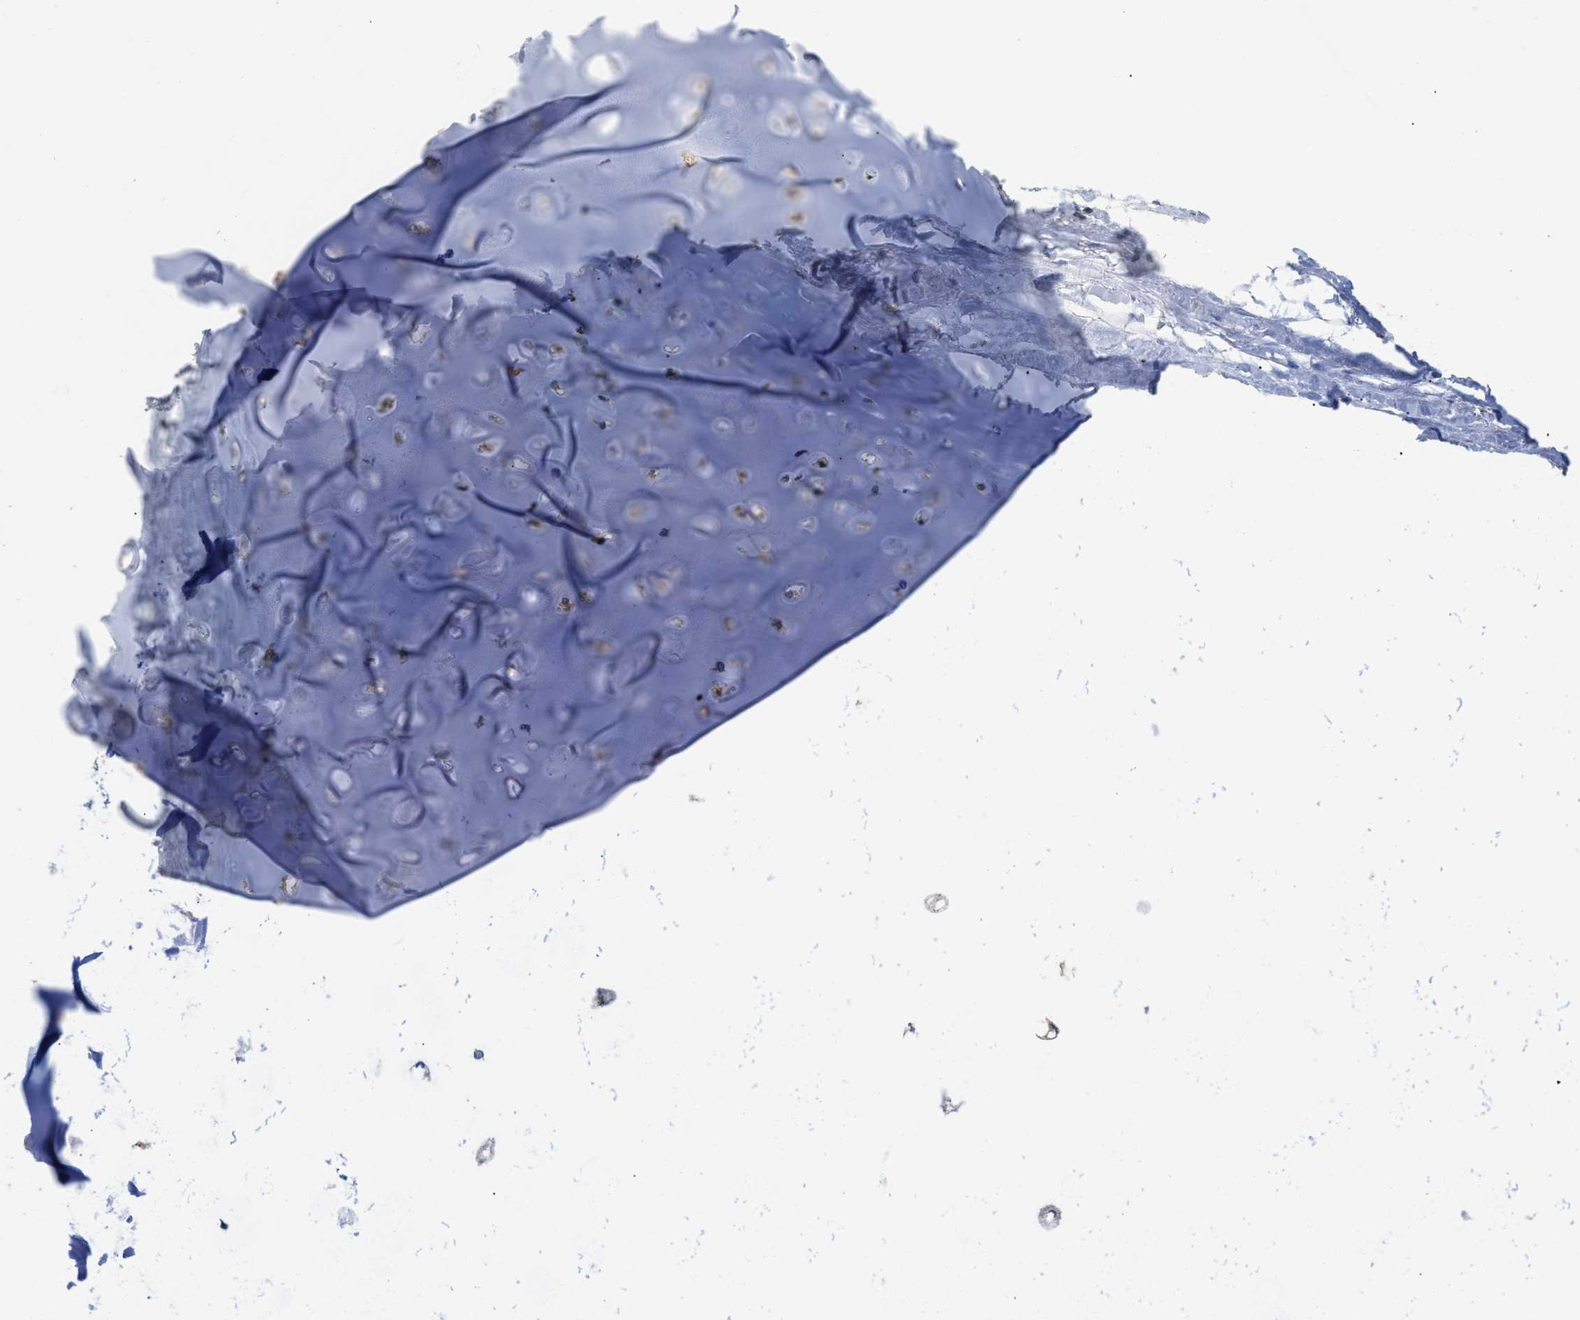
{"staining": {"intensity": "weak", "quantity": ">75%", "location": "cytoplasmic/membranous"}, "tissue": "adipose tissue", "cell_type": "Adipocytes", "image_type": "normal", "snomed": [{"axis": "morphology", "description": "Normal tissue, NOS"}, {"axis": "topography", "description": "Cartilage tissue"}, {"axis": "topography", "description": "Lung"}], "caption": "Brown immunohistochemical staining in benign human adipose tissue demonstrates weak cytoplasmic/membranous staining in about >75% of adipocytes. The staining was performed using DAB to visualize the protein expression in brown, while the nuclei were stained in blue with hematoxylin (Magnification: 20x).", "gene": "AK2", "patient": {"sex": "female", "age": 77}}